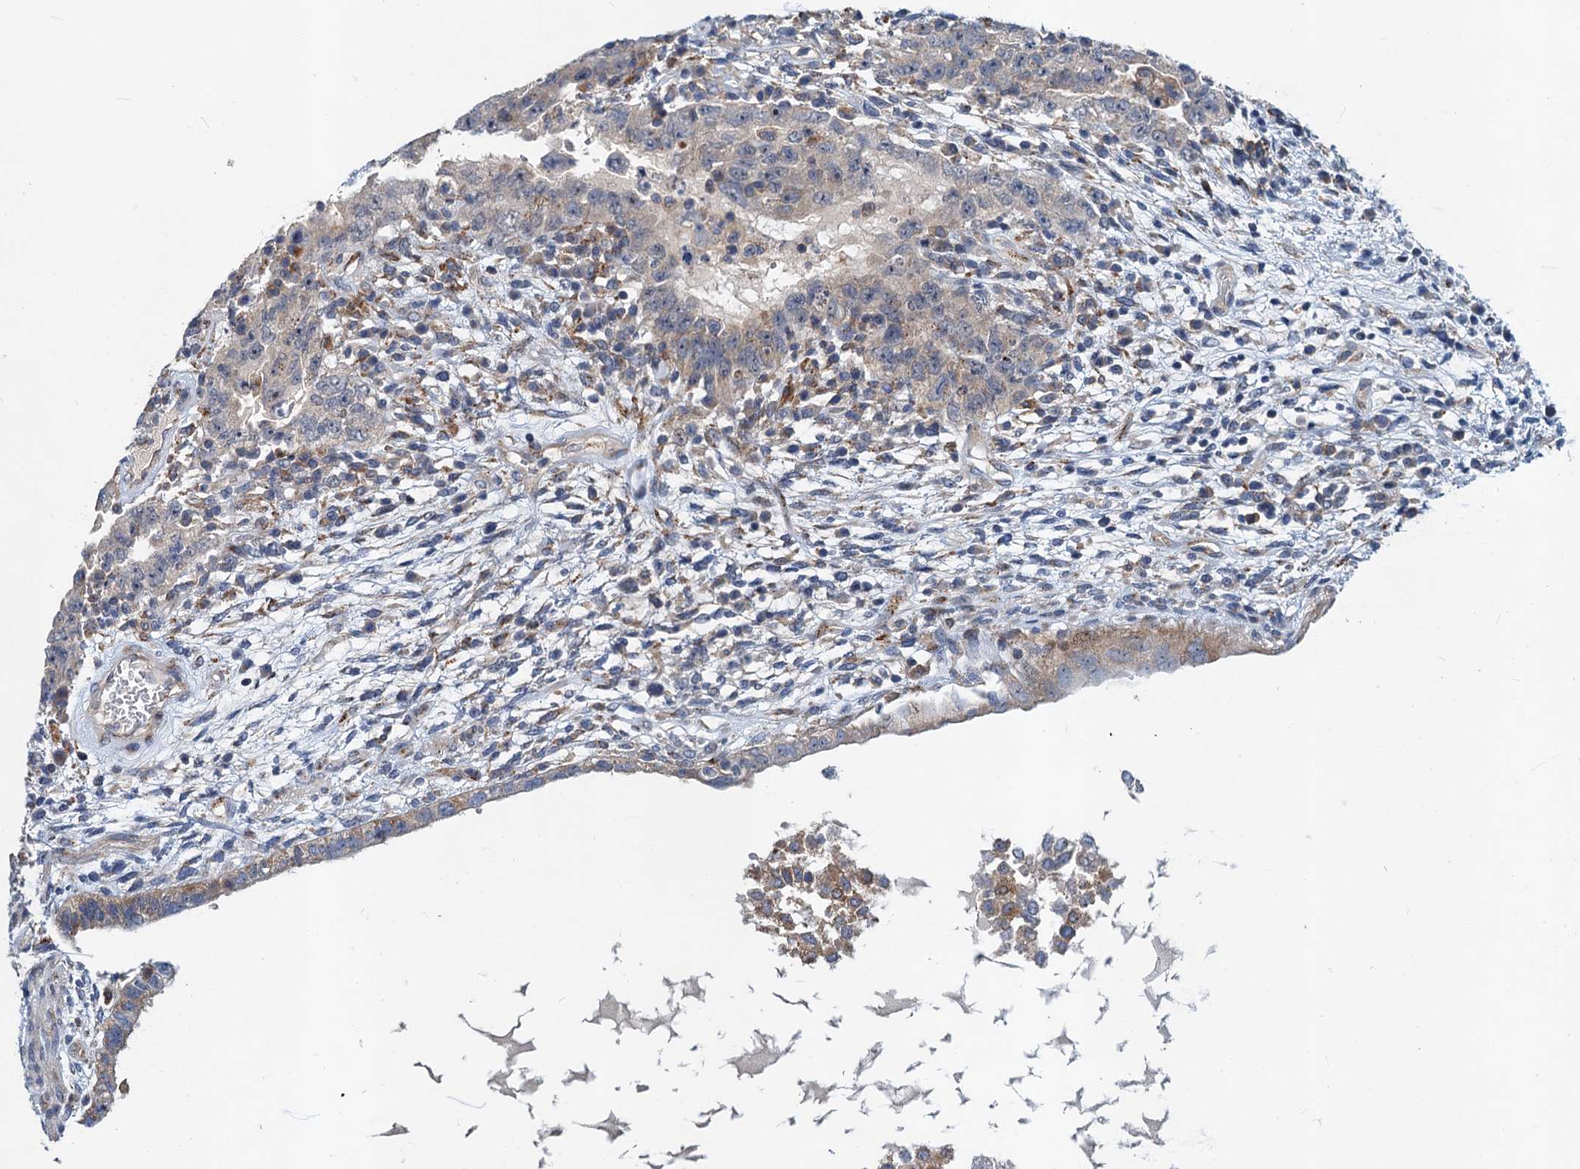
{"staining": {"intensity": "negative", "quantity": "none", "location": "none"}, "tissue": "testis cancer", "cell_type": "Tumor cells", "image_type": "cancer", "snomed": [{"axis": "morphology", "description": "Carcinoma, Embryonal, NOS"}, {"axis": "topography", "description": "Testis"}], "caption": "This is an IHC micrograph of human testis embryonal carcinoma. There is no expression in tumor cells.", "gene": "NBEA", "patient": {"sex": "male", "age": 26}}